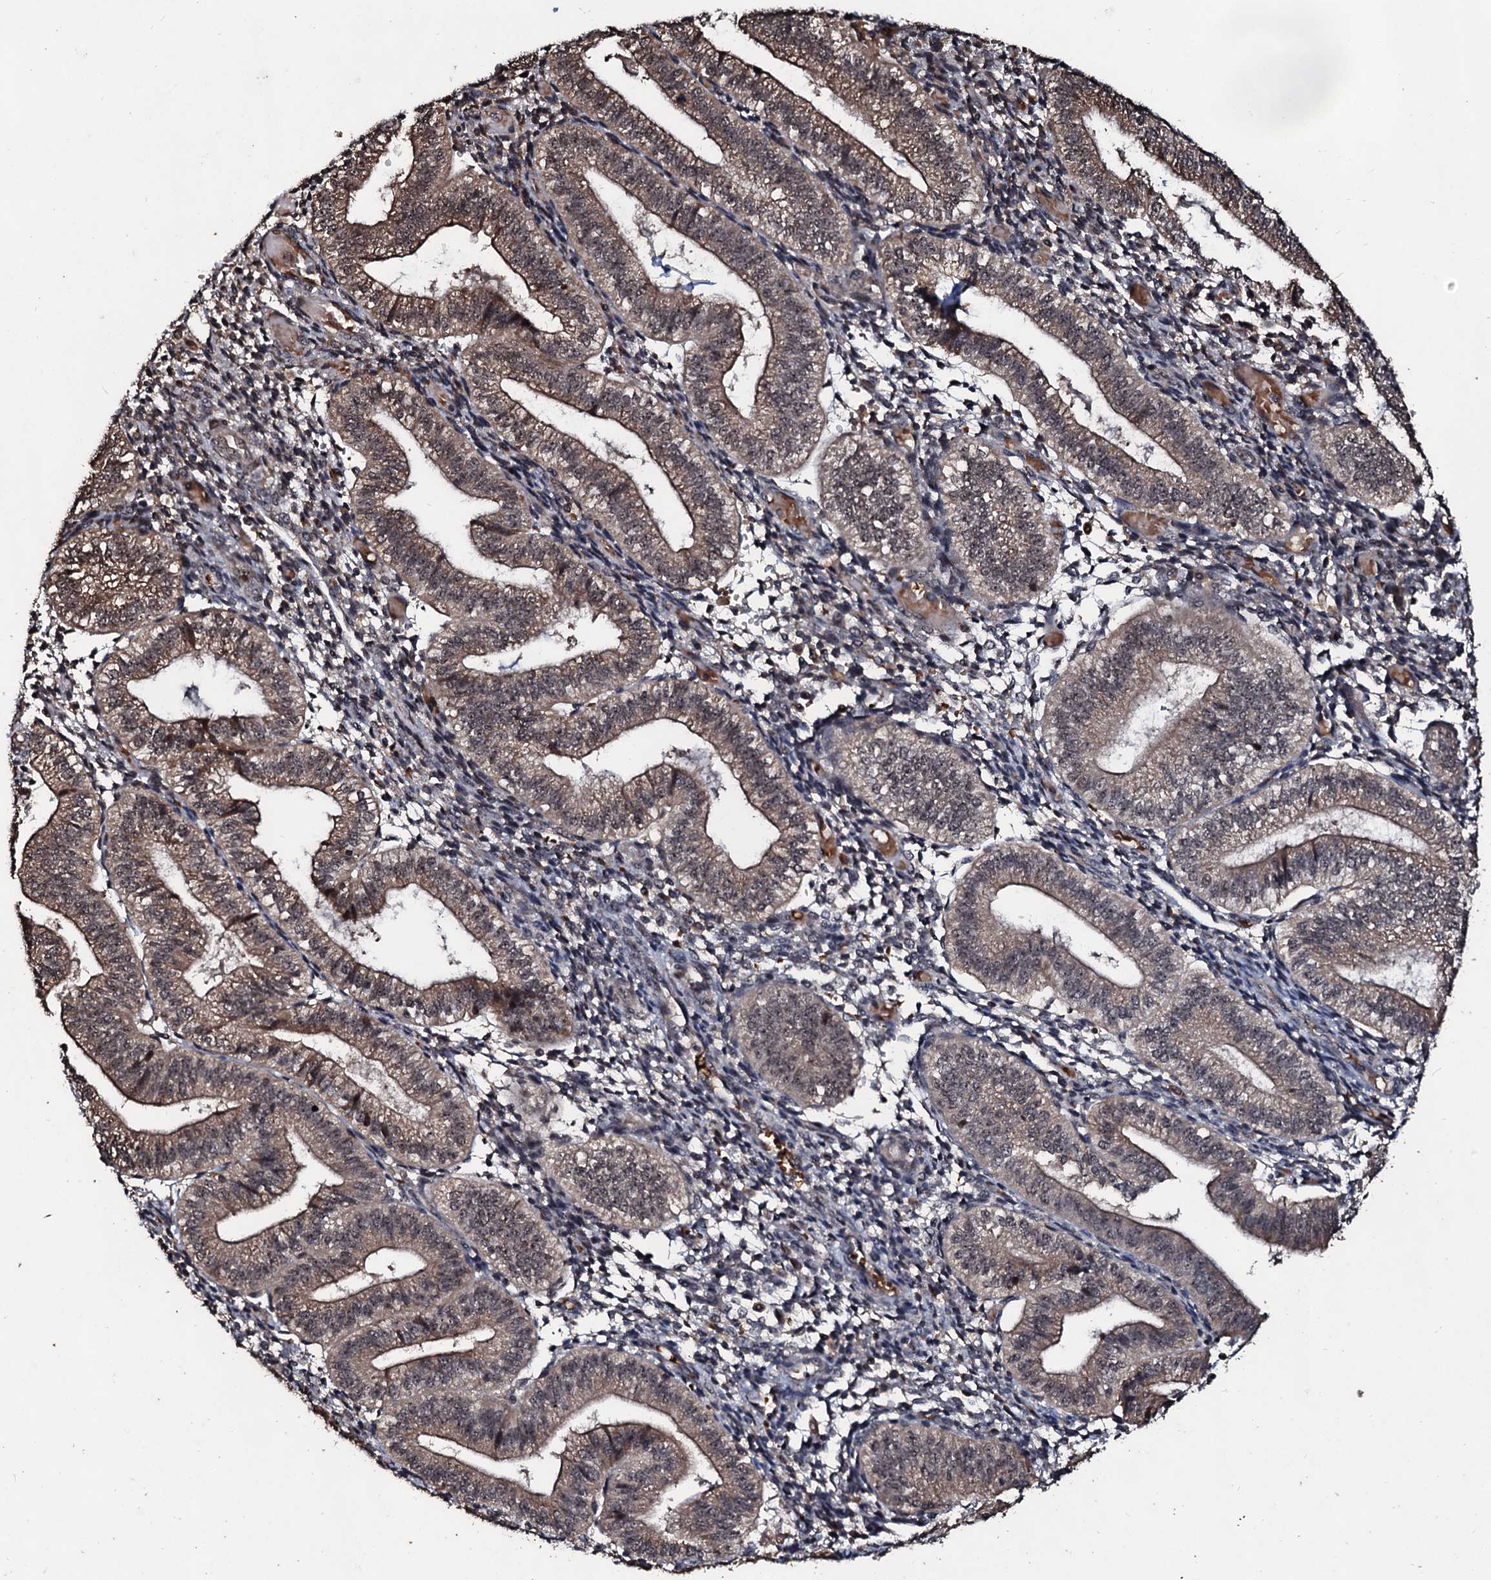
{"staining": {"intensity": "negative", "quantity": "none", "location": "none"}, "tissue": "endometrium", "cell_type": "Cells in endometrial stroma", "image_type": "normal", "snomed": [{"axis": "morphology", "description": "Normal tissue, NOS"}, {"axis": "topography", "description": "Endometrium"}], "caption": "High magnification brightfield microscopy of benign endometrium stained with DAB (brown) and counterstained with hematoxylin (blue): cells in endometrial stroma show no significant staining. (DAB IHC visualized using brightfield microscopy, high magnification).", "gene": "SUPT7L", "patient": {"sex": "female", "age": 34}}